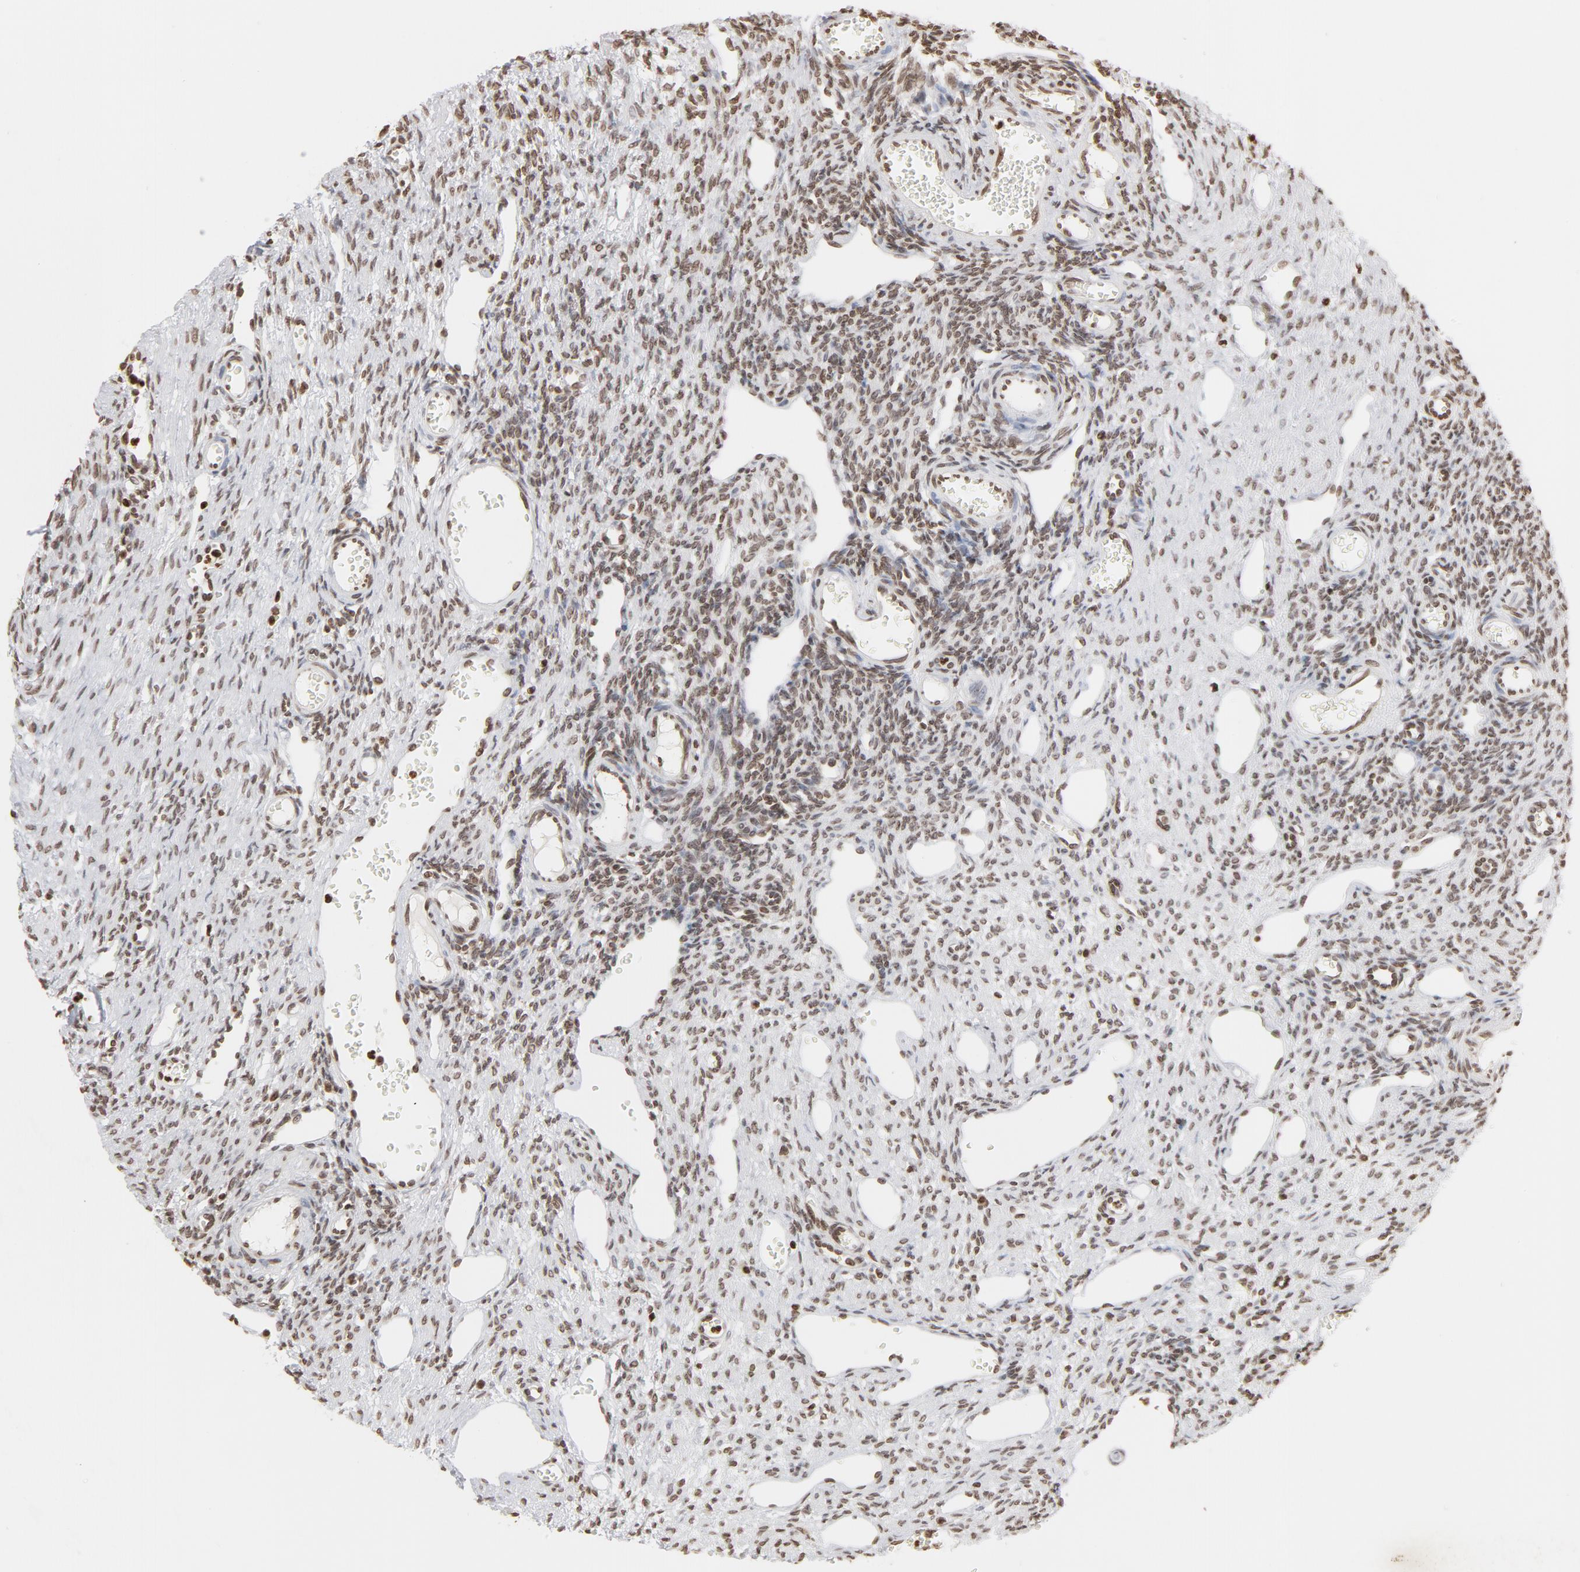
{"staining": {"intensity": "moderate", "quantity": ">75%", "location": "nuclear"}, "tissue": "ovary", "cell_type": "Ovarian stroma cells", "image_type": "normal", "snomed": [{"axis": "morphology", "description": "Normal tissue, NOS"}, {"axis": "topography", "description": "Ovary"}], "caption": "The immunohistochemical stain labels moderate nuclear staining in ovarian stroma cells of normal ovary. (Stains: DAB (3,3'-diaminobenzidine) in brown, nuclei in blue, Microscopy: brightfield microscopy at high magnification).", "gene": "H2AC12", "patient": {"sex": "female", "age": 33}}